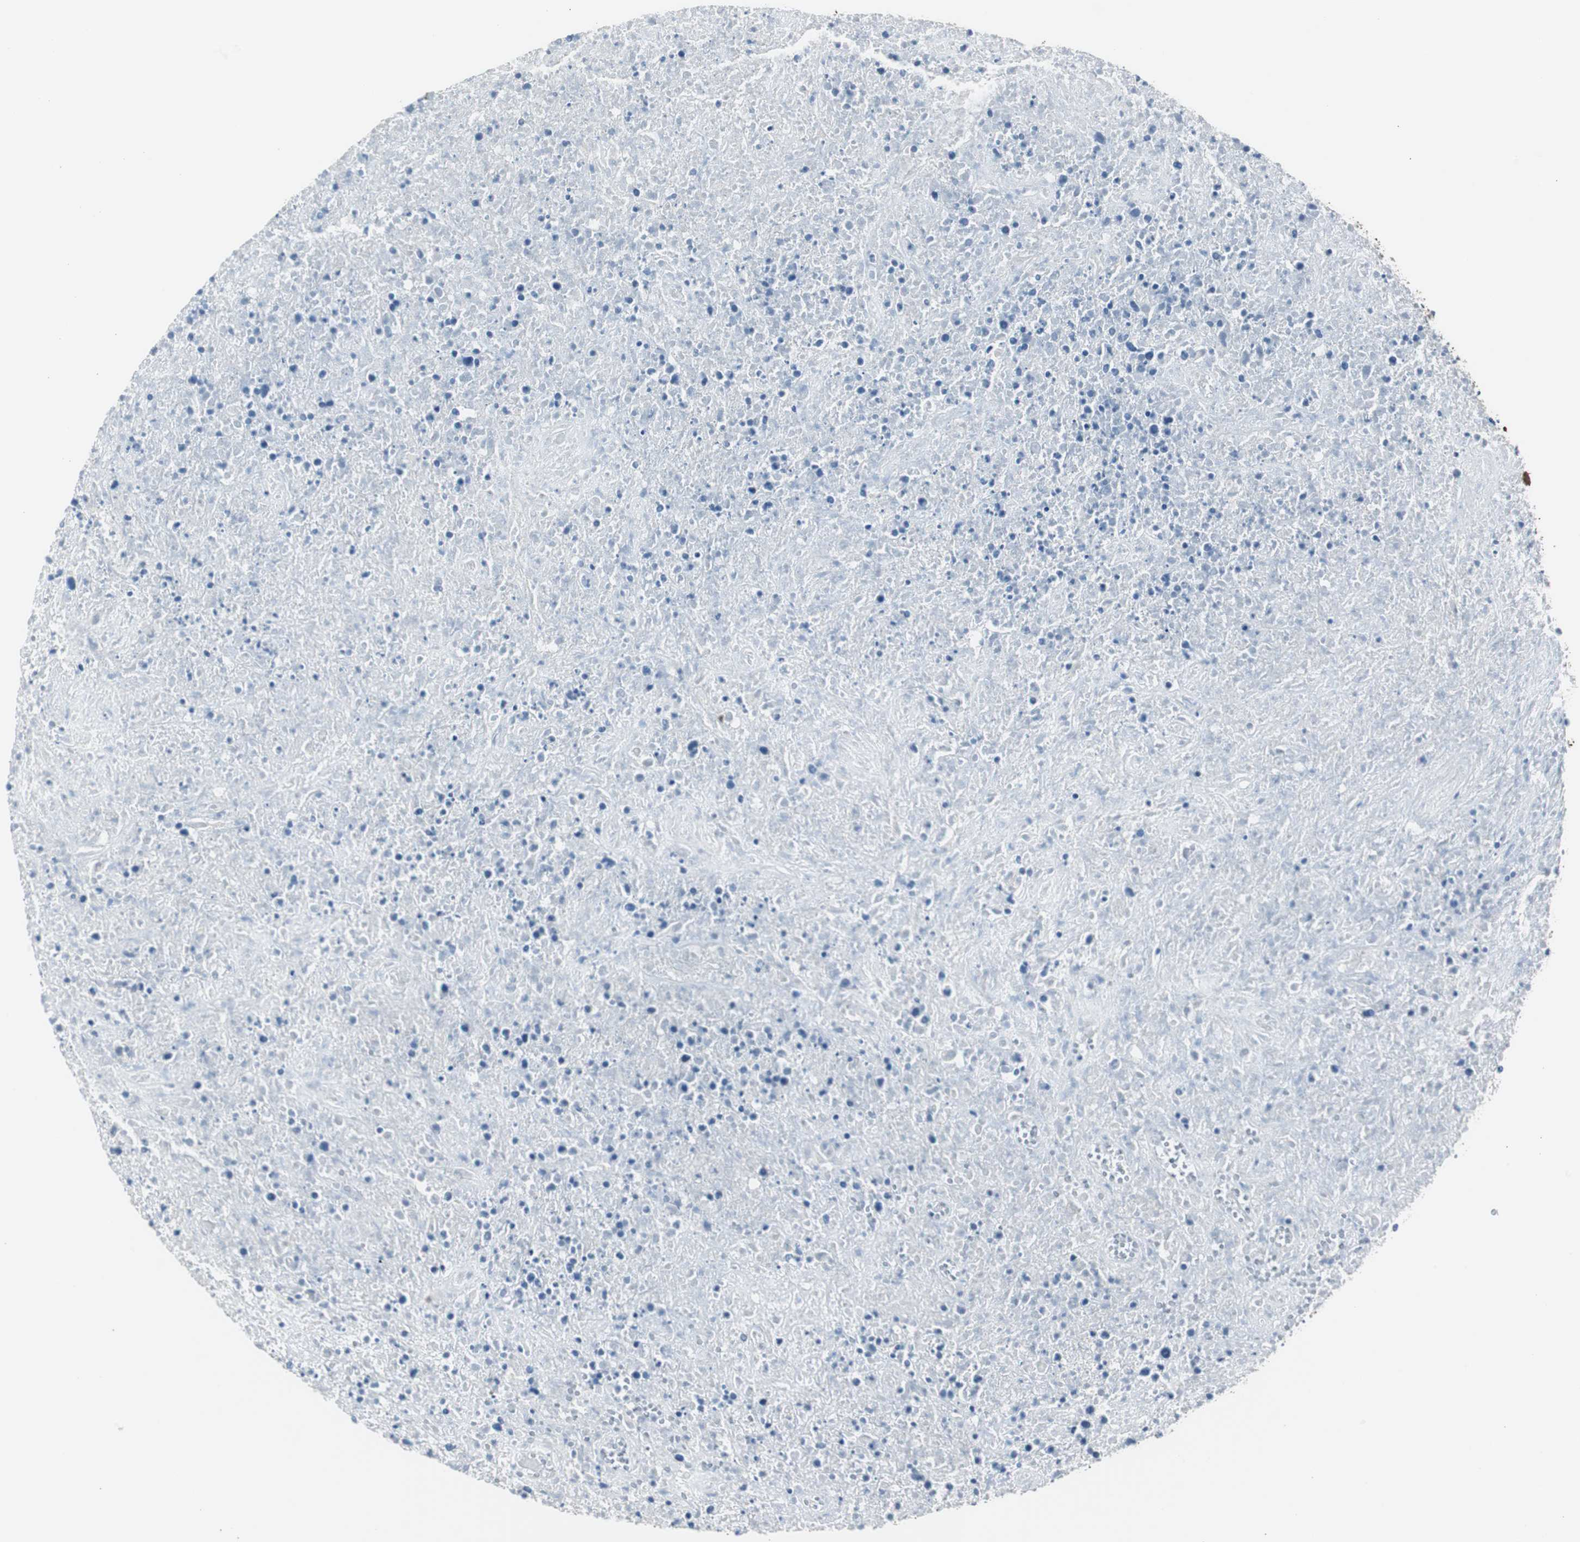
{"staining": {"intensity": "negative", "quantity": "none", "location": "none"}, "tissue": "lymphoma", "cell_type": "Tumor cells", "image_type": "cancer", "snomed": [{"axis": "morphology", "description": "Malignant lymphoma, non-Hodgkin's type, High grade"}, {"axis": "topography", "description": "Lymph node"}], "caption": "The image reveals no staining of tumor cells in high-grade malignant lymphoma, non-Hodgkin's type.", "gene": "RPS12", "patient": {"sex": "female", "age": 84}}